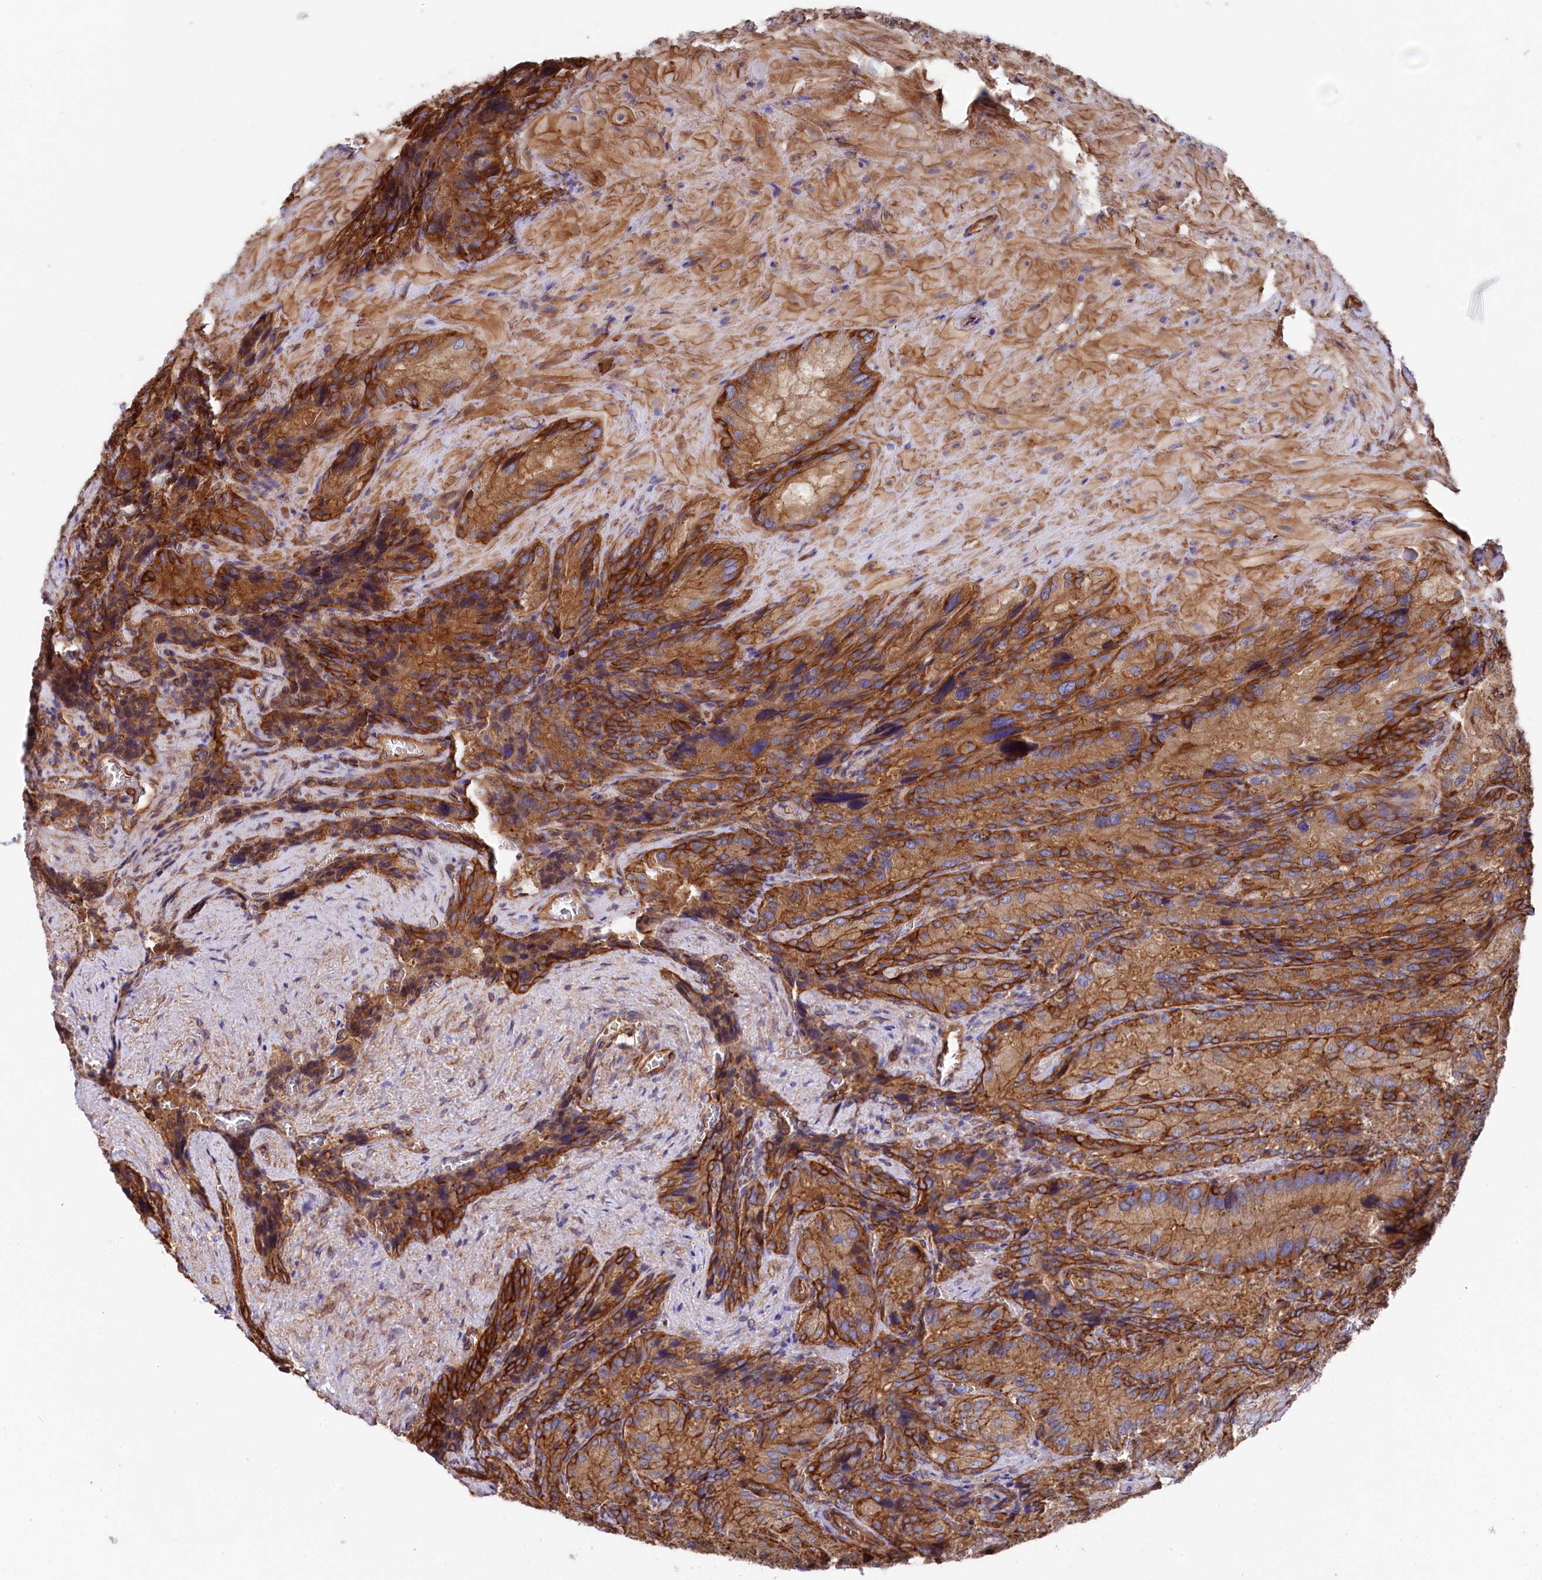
{"staining": {"intensity": "strong", "quantity": ">75%", "location": "cytoplasmic/membranous"}, "tissue": "seminal vesicle", "cell_type": "Glandular cells", "image_type": "normal", "snomed": [{"axis": "morphology", "description": "Normal tissue, NOS"}, {"axis": "topography", "description": "Seminal veicle"}], "caption": "High-power microscopy captured an immunohistochemistry (IHC) micrograph of normal seminal vesicle, revealing strong cytoplasmic/membranous expression in about >75% of glandular cells. (DAB IHC with brightfield microscopy, high magnification).", "gene": "TNKS1BP1", "patient": {"sex": "male", "age": 62}}